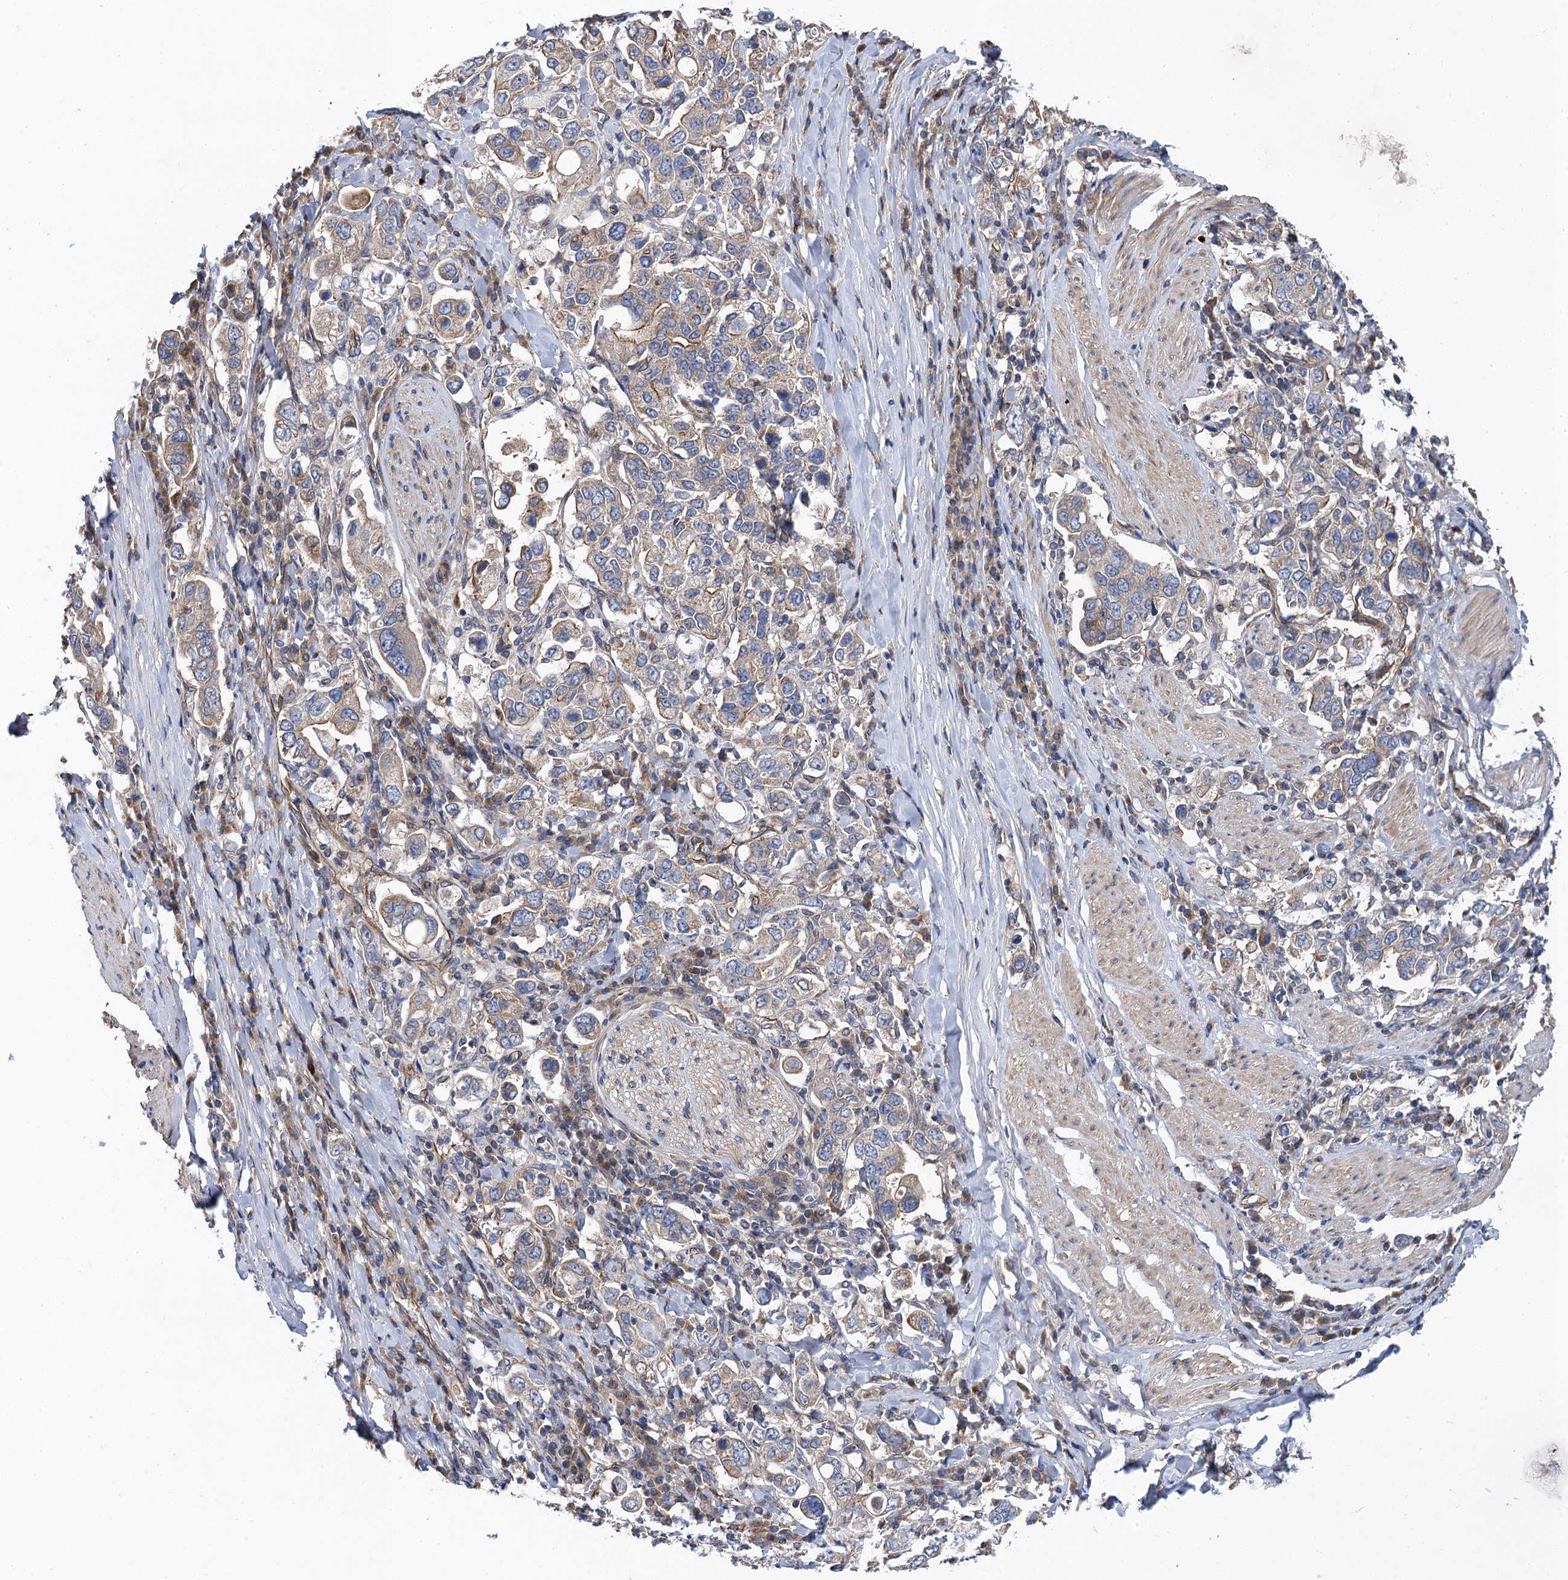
{"staining": {"intensity": "weak", "quantity": "<25%", "location": "cytoplasmic/membranous"}, "tissue": "stomach cancer", "cell_type": "Tumor cells", "image_type": "cancer", "snomed": [{"axis": "morphology", "description": "Adenocarcinoma, NOS"}, {"axis": "topography", "description": "Stomach, upper"}], "caption": "IHC image of neoplastic tissue: human adenocarcinoma (stomach) stained with DAB (3,3'-diaminobenzidine) shows no significant protein positivity in tumor cells. (Stains: DAB (3,3'-diaminobenzidine) immunohistochemistry with hematoxylin counter stain, Microscopy: brightfield microscopy at high magnification).", "gene": "PJA2", "patient": {"sex": "male", "age": 62}}